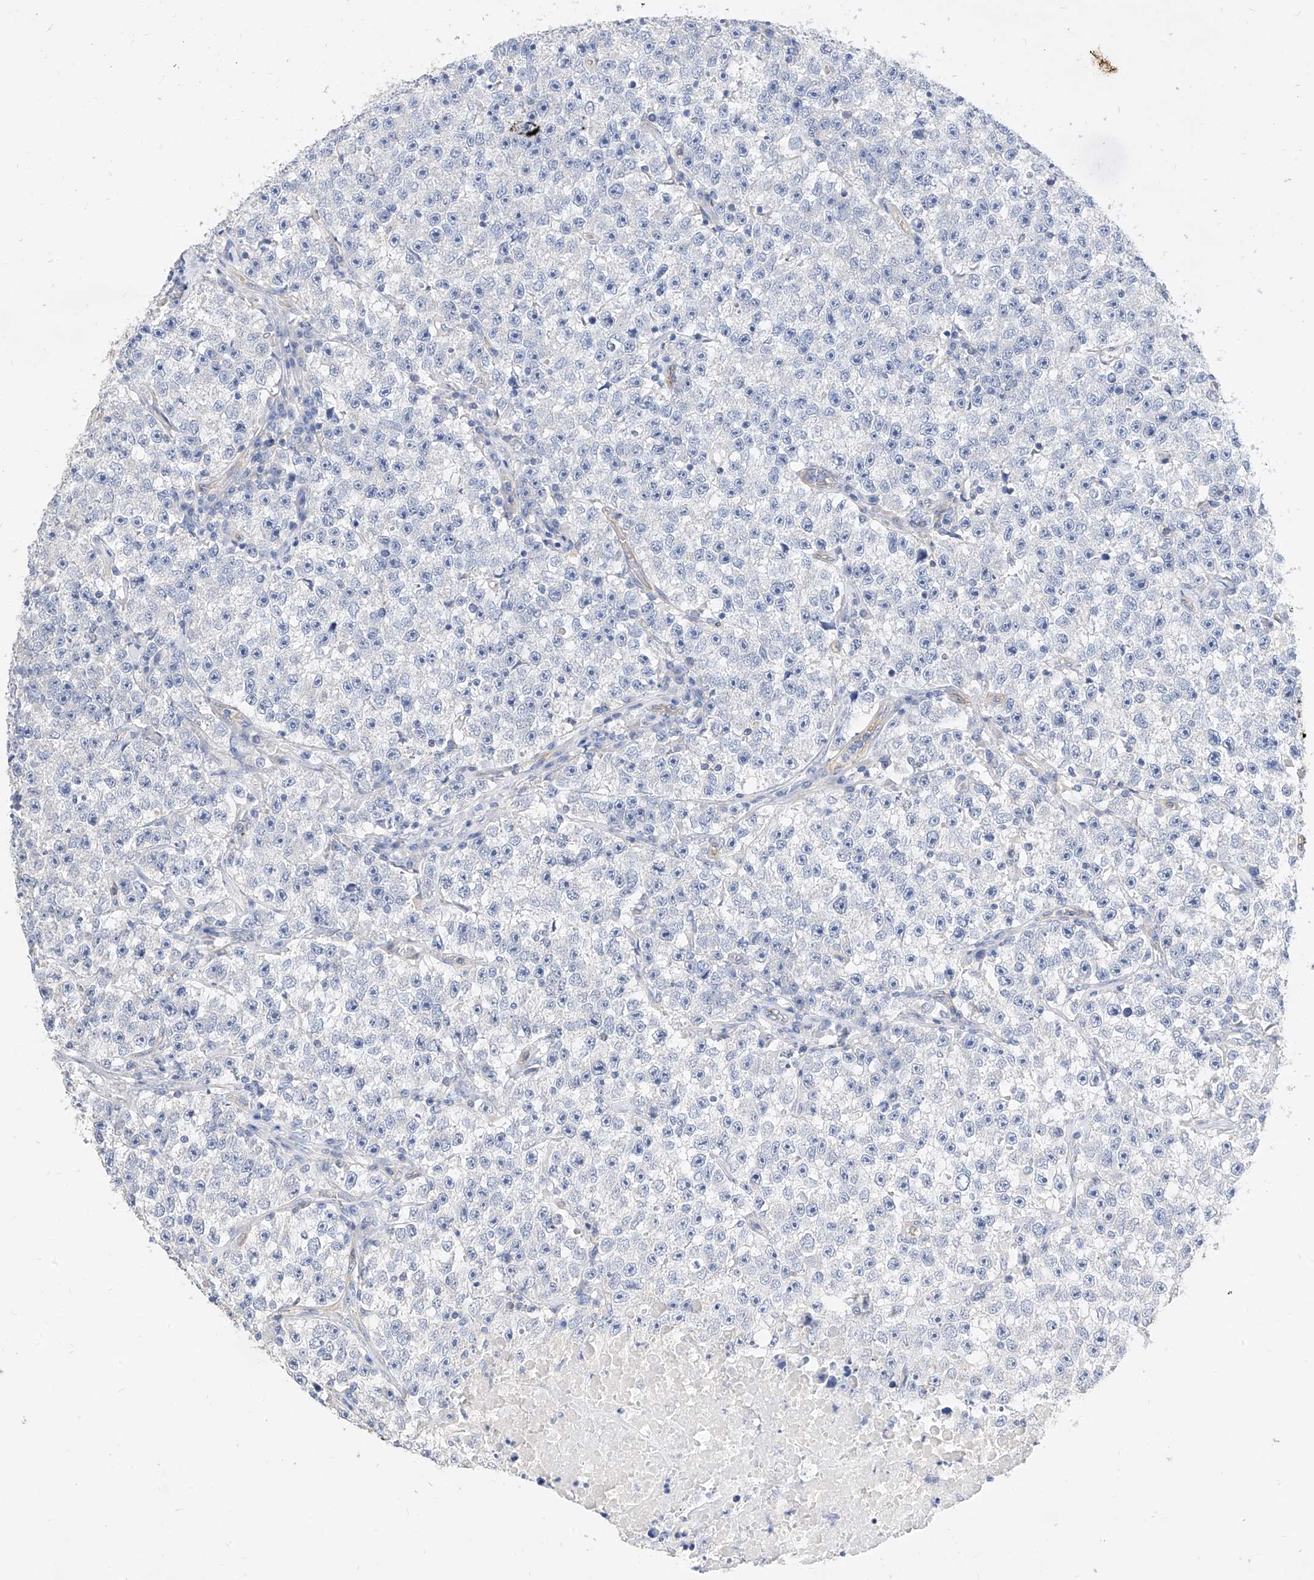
{"staining": {"intensity": "negative", "quantity": "none", "location": "none"}, "tissue": "testis cancer", "cell_type": "Tumor cells", "image_type": "cancer", "snomed": [{"axis": "morphology", "description": "Seminoma, NOS"}, {"axis": "topography", "description": "Testis"}], "caption": "This is a photomicrograph of immunohistochemistry (IHC) staining of testis cancer (seminoma), which shows no staining in tumor cells. (Brightfield microscopy of DAB (3,3'-diaminobenzidine) IHC at high magnification).", "gene": "SCGB2A1", "patient": {"sex": "male", "age": 22}}